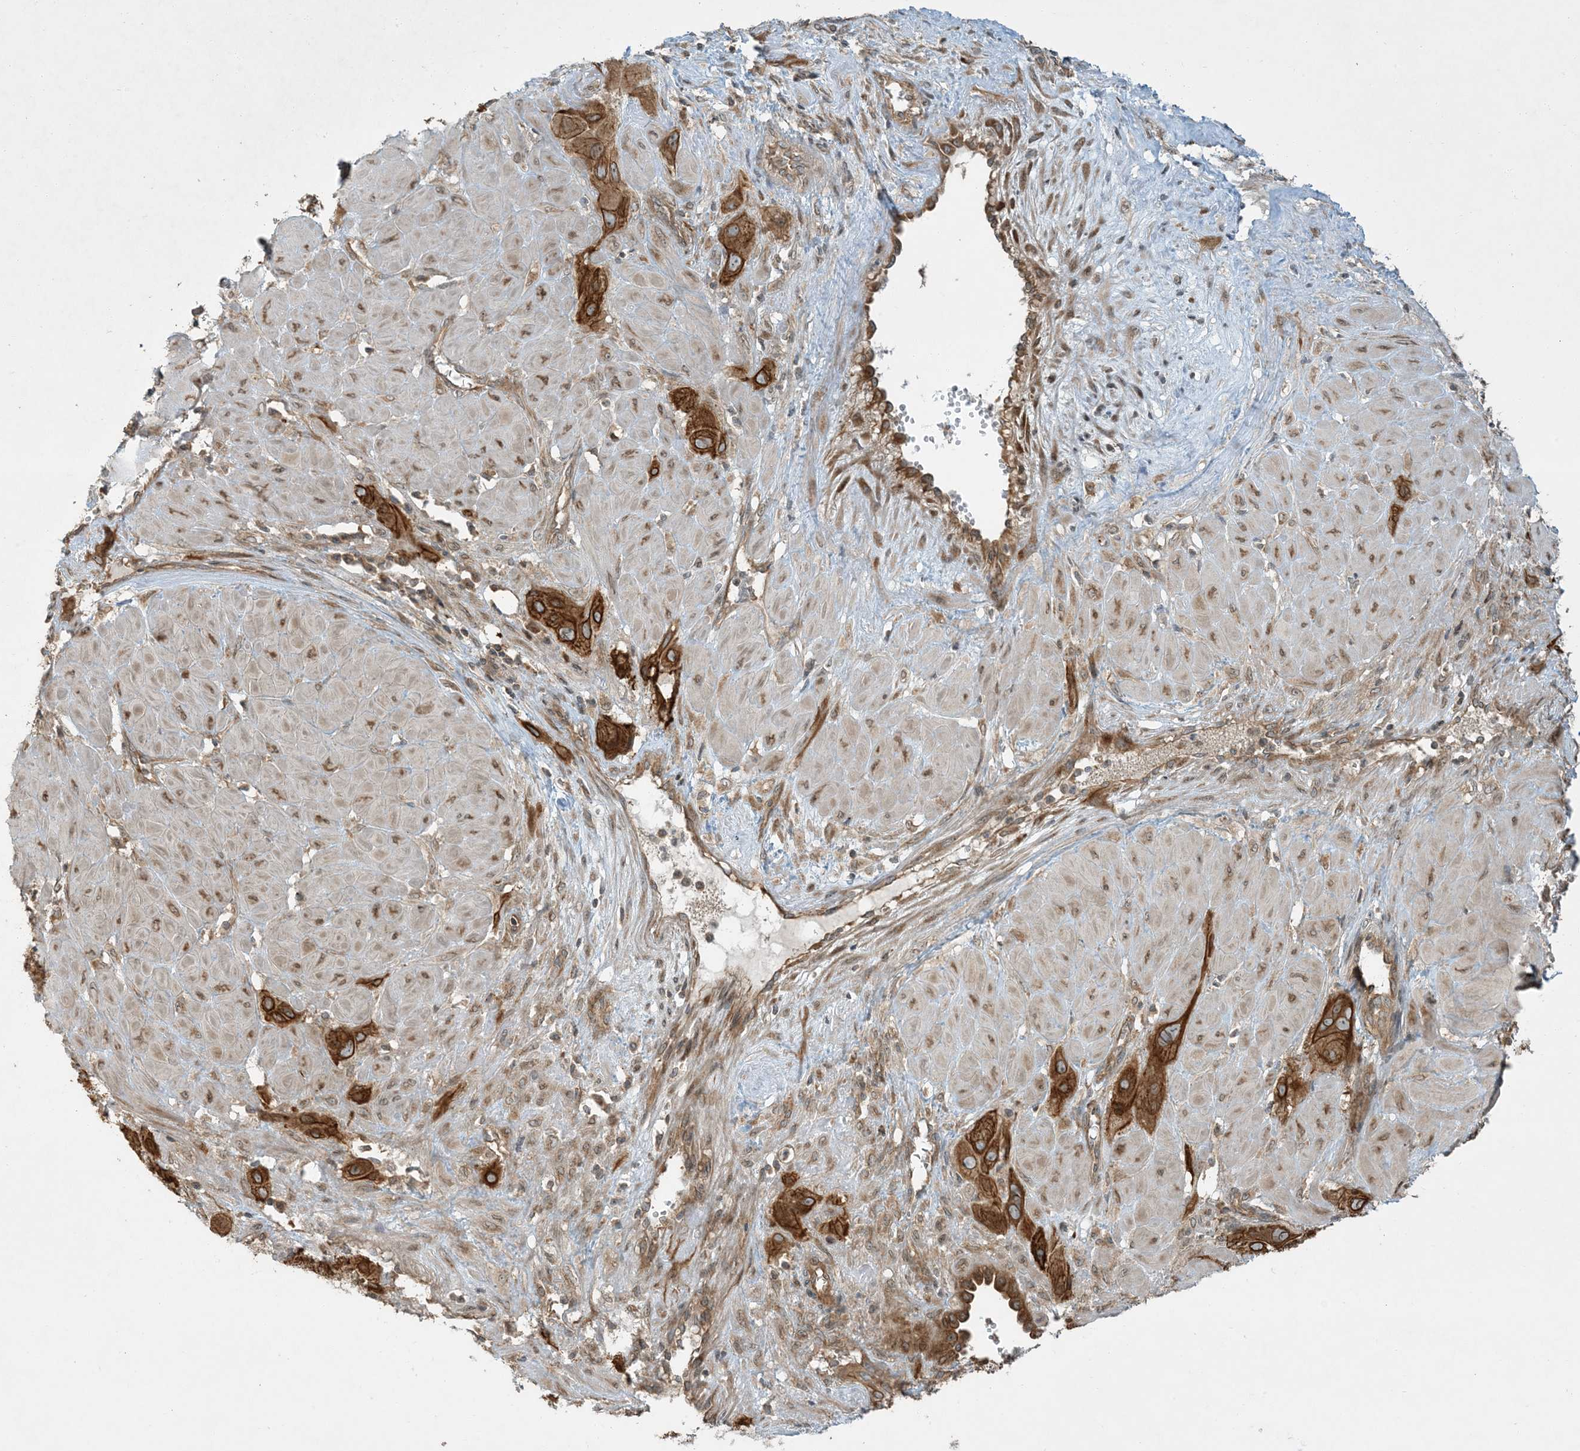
{"staining": {"intensity": "strong", "quantity": ">75%", "location": "cytoplasmic/membranous"}, "tissue": "cervical cancer", "cell_type": "Tumor cells", "image_type": "cancer", "snomed": [{"axis": "morphology", "description": "Squamous cell carcinoma, NOS"}, {"axis": "topography", "description": "Cervix"}], "caption": "IHC image of neoplastic tissue: human cervical squamous cell carcinoma stained using immunohistochemistry (IHC) reveals high levels of strong protein expression localized specifically in the cytoplasmic/membranous of tumor cells, appearing as a cytoplasmic/membranous brown color.", "gene": "COMMD8", "patient": {"sex": "female", "age": 34}}